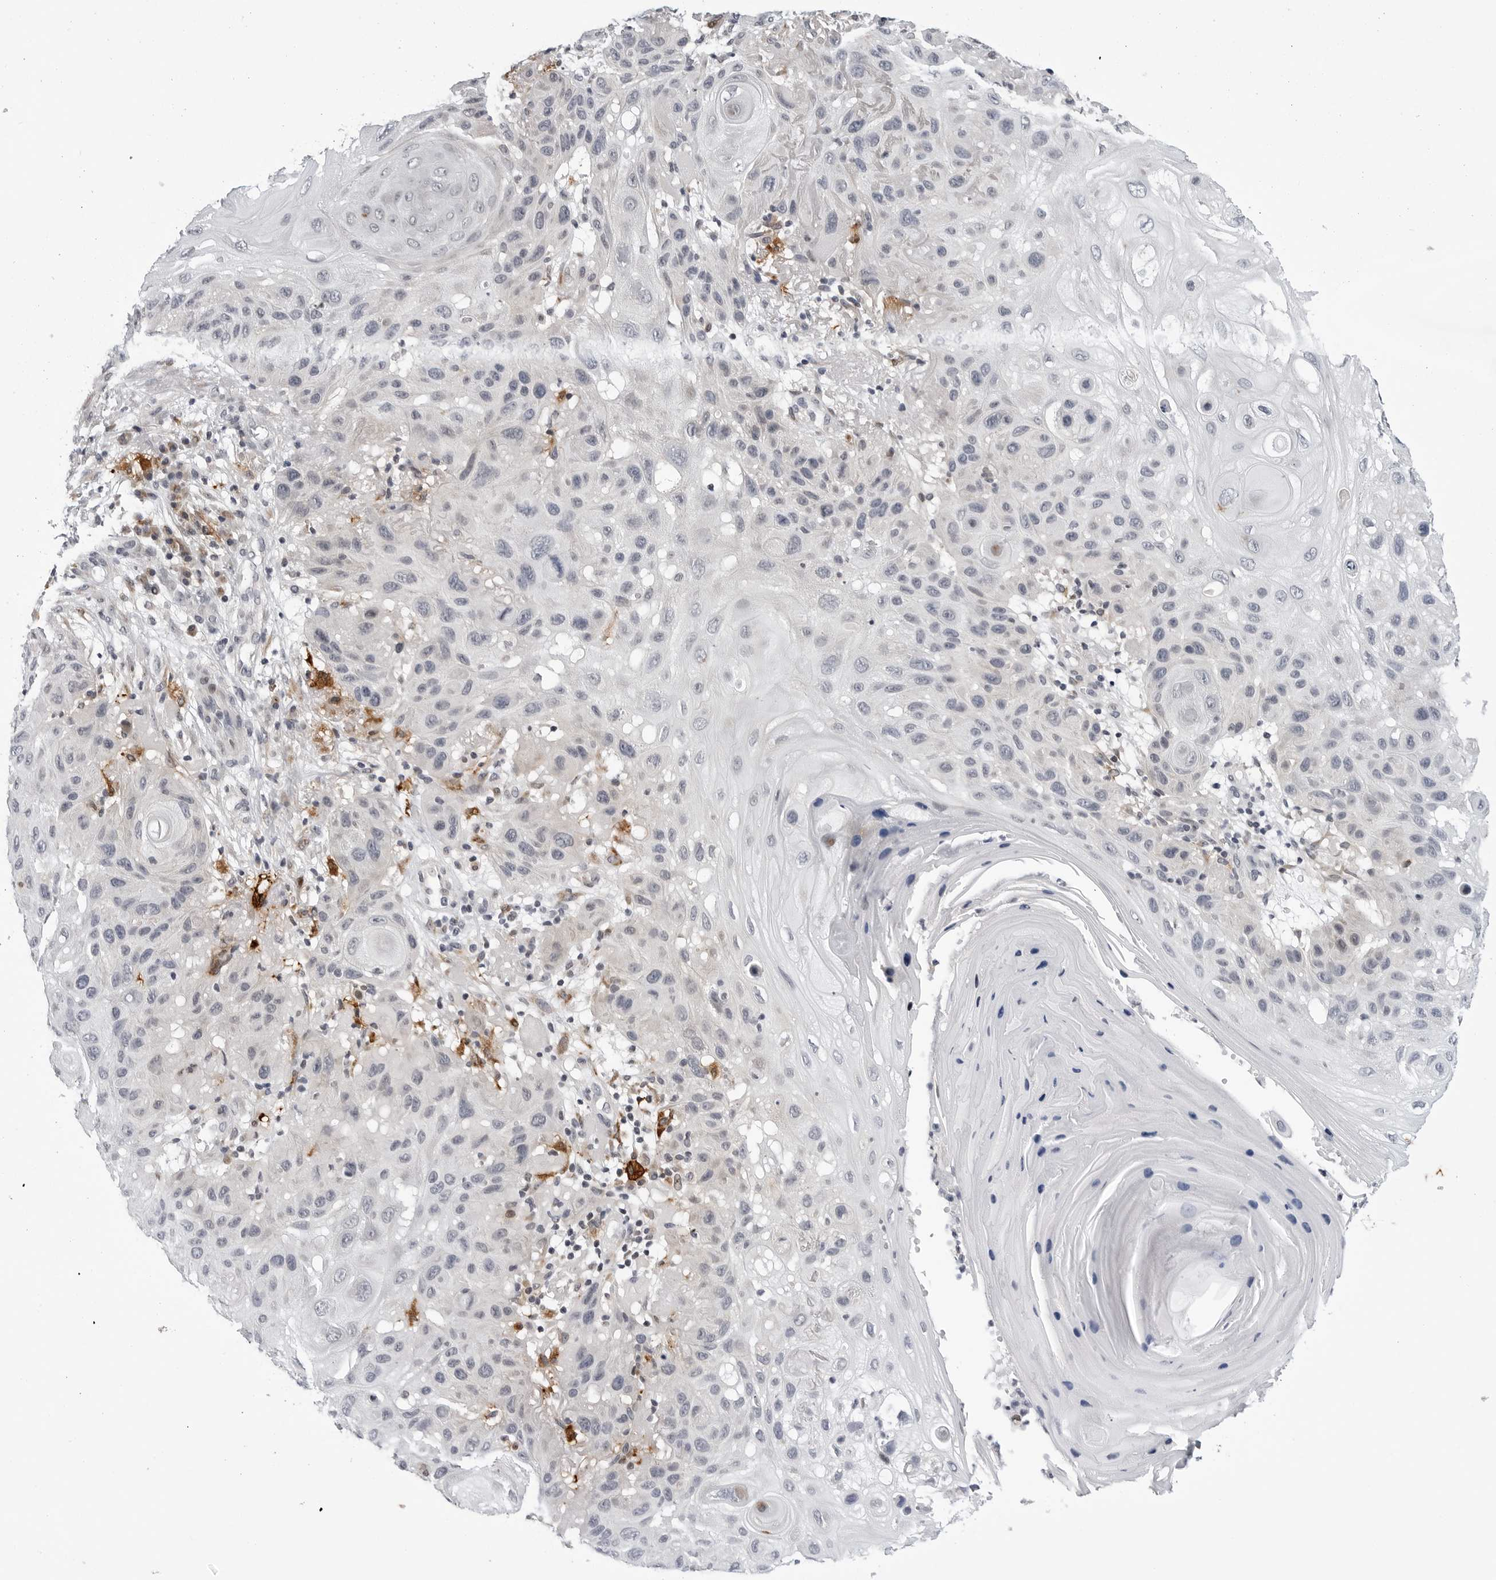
{"staining": {"intensity": "weak", "quantity": "<25%", "location": "cytoplasmic/membranous"}, "tissue": "skin cancer", "cell_type": "Tumor cells", "image_type": "cancer", "snomed": [{"axis": "morphology", "description": "Normal tissue, NOS"}, {"axis": "morphology", "description": "Squamous cell carcinoma, NOS"}, {"axis": "topography", "description": "Skin"}], "caption": "Tumor cells are negative for brown protein staining in skin cancer.", "gene": "CDK20", "patient": {"sex": "female", "age": 96}}